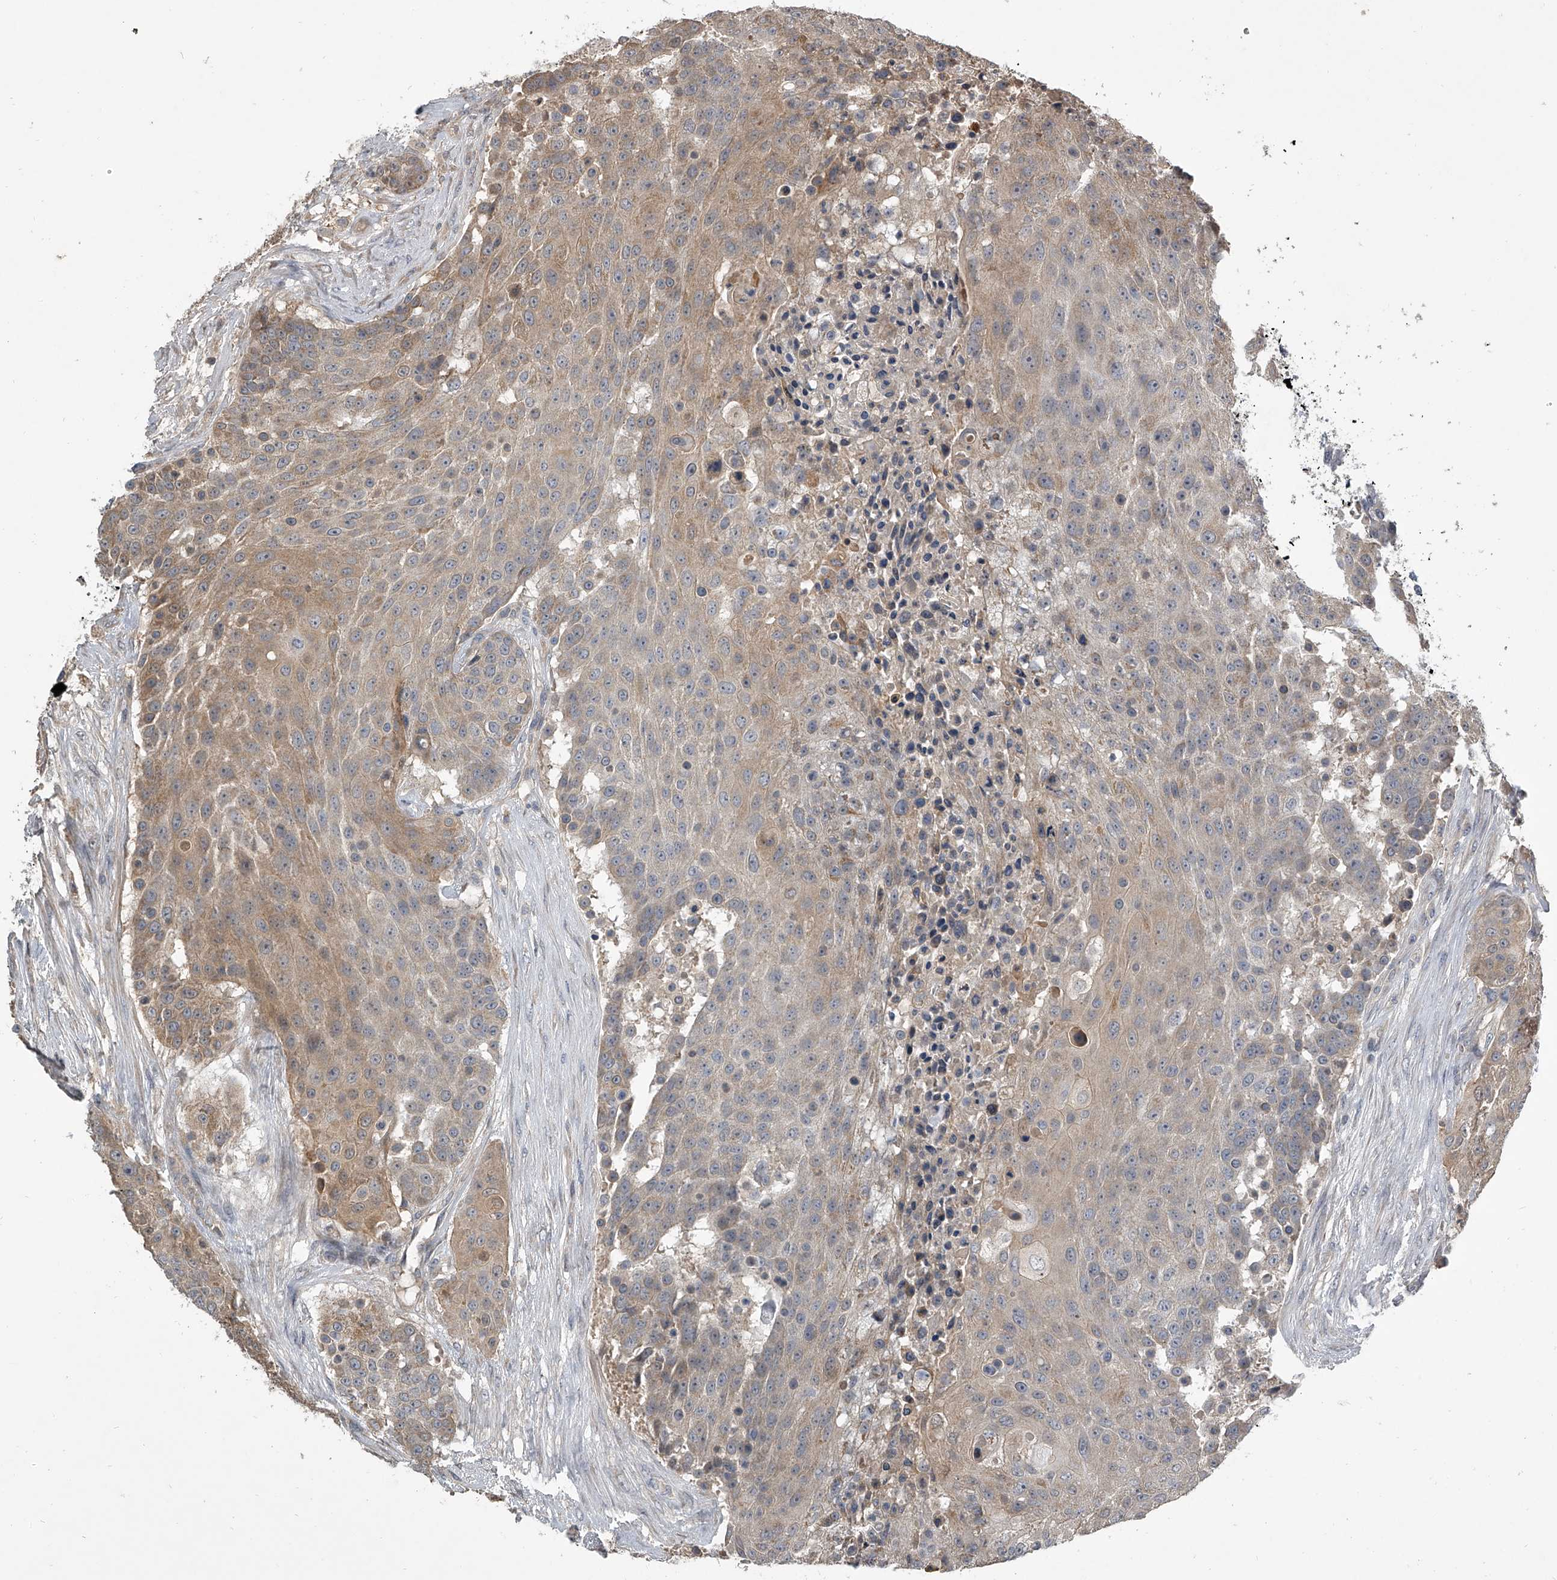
{"staining": {"intensity": "moderate", "quantity": "<25%", "location": "cytoplasmic/membranous"}, "tissue": "urothelial cancer", "cell_type": "Tumor cells", "image_type": "cancer", "snomed": [{"axis": "morphology", "description": "Urothelial carcinoma, High grade"}, {"axis": "topography", "description": "Urinary bladder"}], "caption": "Tumor cells exhibit low levels of moderate cytoplasmic/membranous staining in about <25% of cells in human urothelial carcinoma (high-grade).", "gene": "NFS1", "patient": {"sex": "female", "age": 63}}